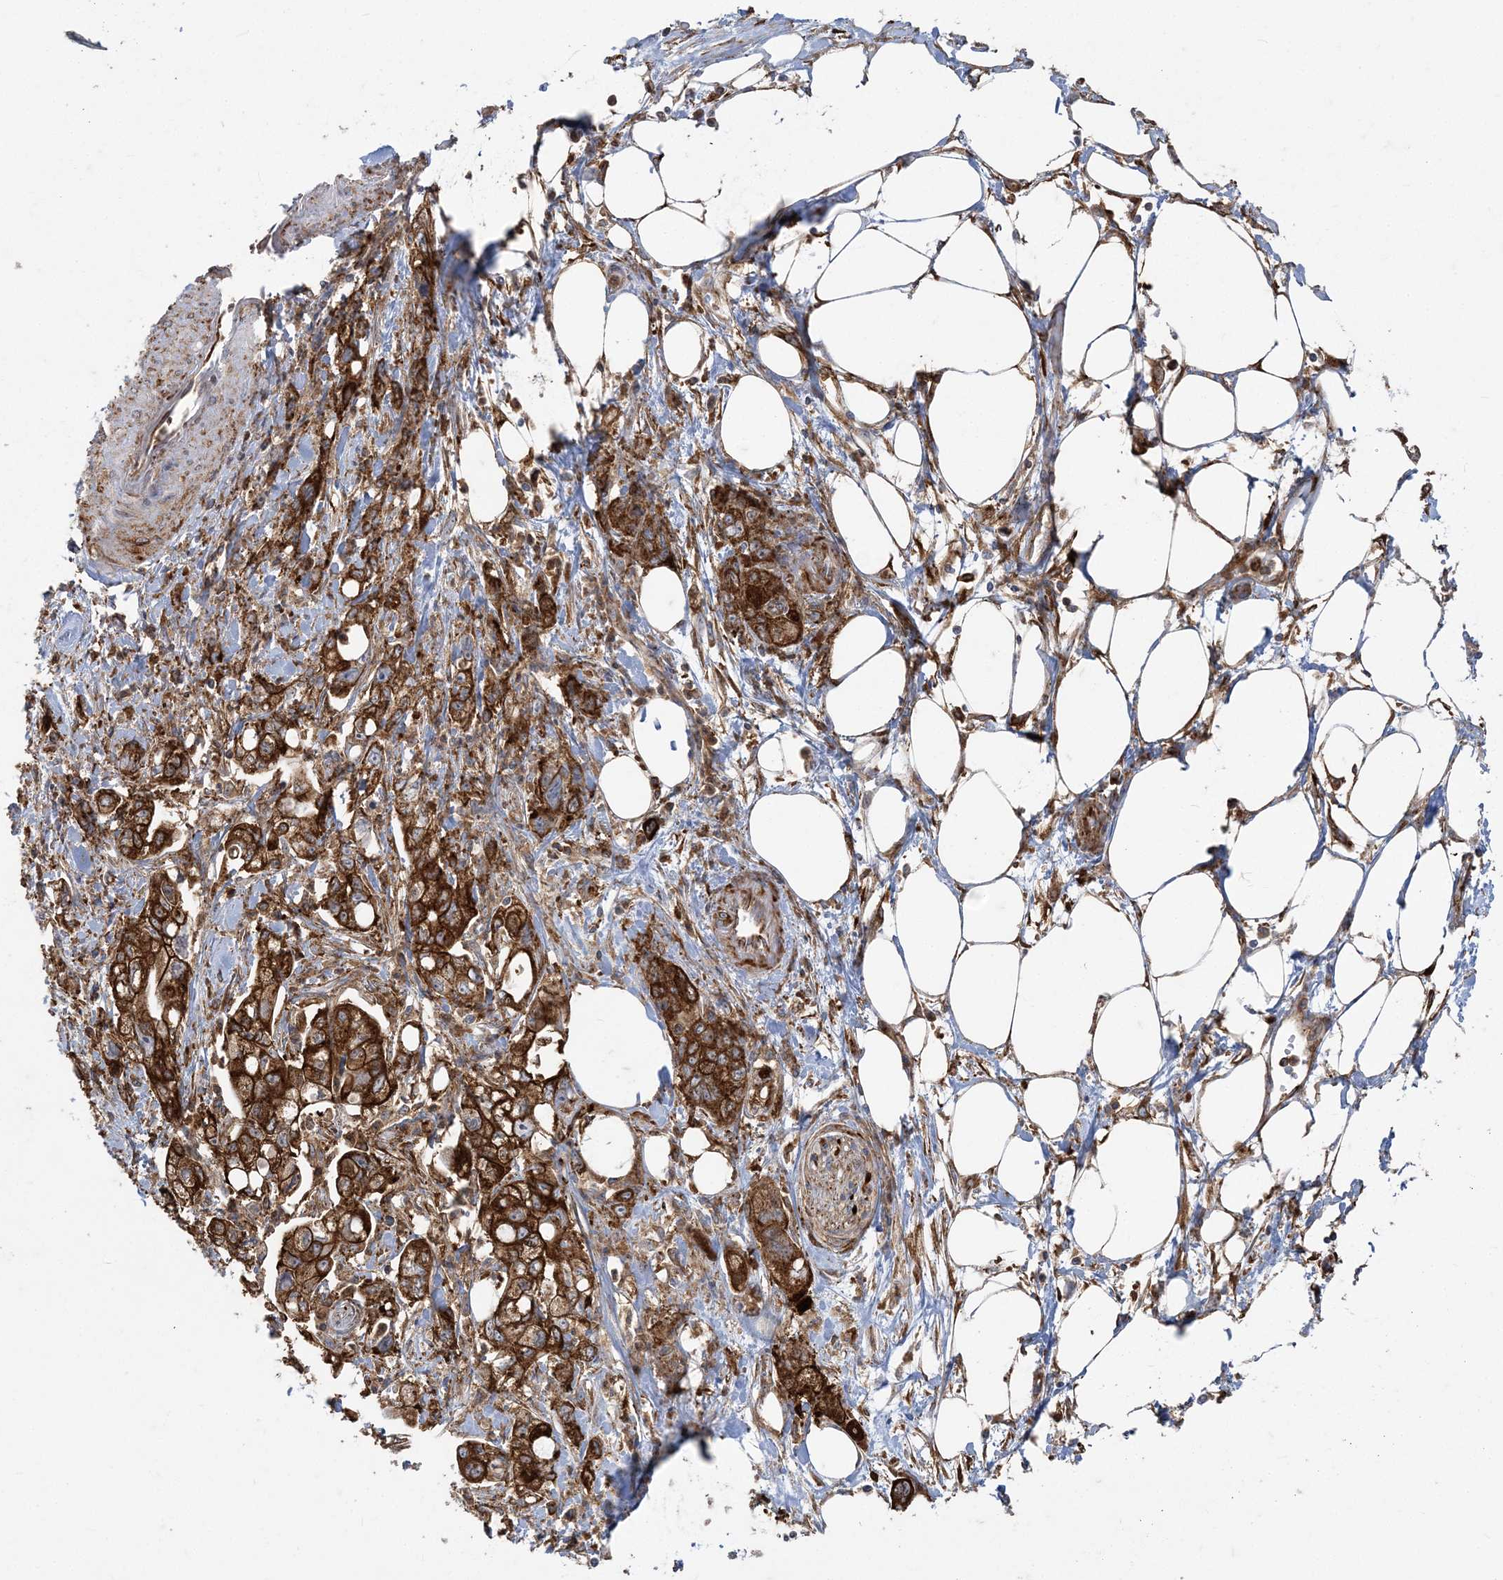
{"staining": {"intensity": "strong", "quantity": ">75%", "location": "cytoplasmic/membranous"}, "tissue": "pancreatic cancer", "cell_type": "Tumor cells", "image_type": "cancer", "snomed": [{"axis": "morphology", "description": "Adenocarcinoma, NOS"}, {"axis": "topography", "description": "Pancreas"}], "caption": "Pancreatic cancer was stained to show a protein in brown. There is high levels of strong cytoplasmic/membranous expression in approximately >75% of tumor cells.", "gene": "DERL3", "patient": {"sex": "male", "age": 70}}